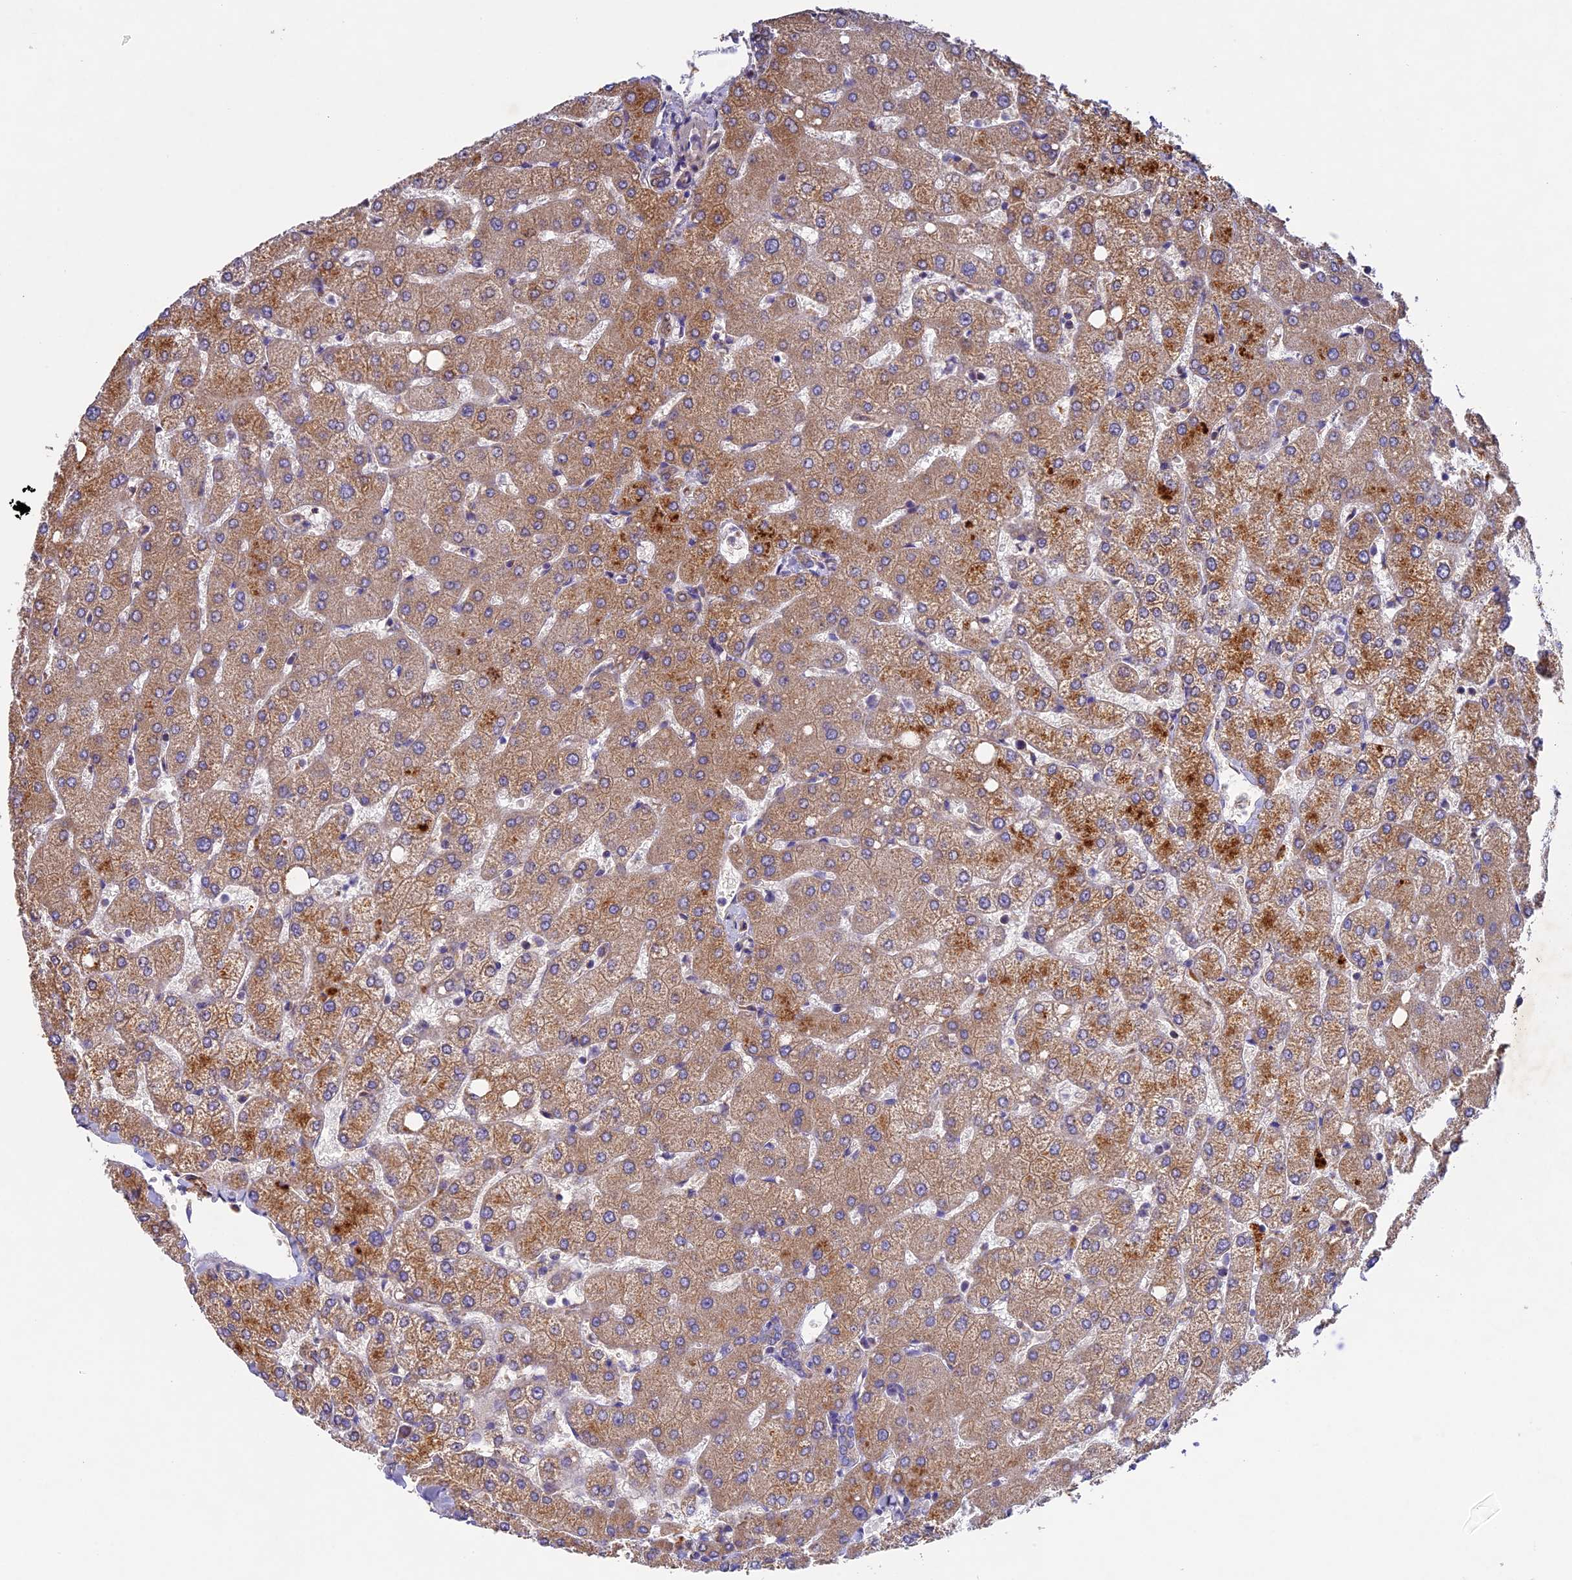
{"staining": {"intensity": "weak", "quantity": "25%-75%", "location": "cytoplasmic/membranous"}, "tissue": "liver", "cell_type": "Cholangiocytes", "image_type": "normal", "snomed": [{"axis": "morphology", "description": "Normal tissue, NOS"}, {"axis": "topography", "description": "Liver"}], "caption": "Protein staining by immunohistochemistry exhibits weak cytoplasmic/membranous positivity in about 25%-75% of cholangiocytes in unremarkable liver.", "gene": "OCEL1", "patient": {"sex": "female", "age": 54}}